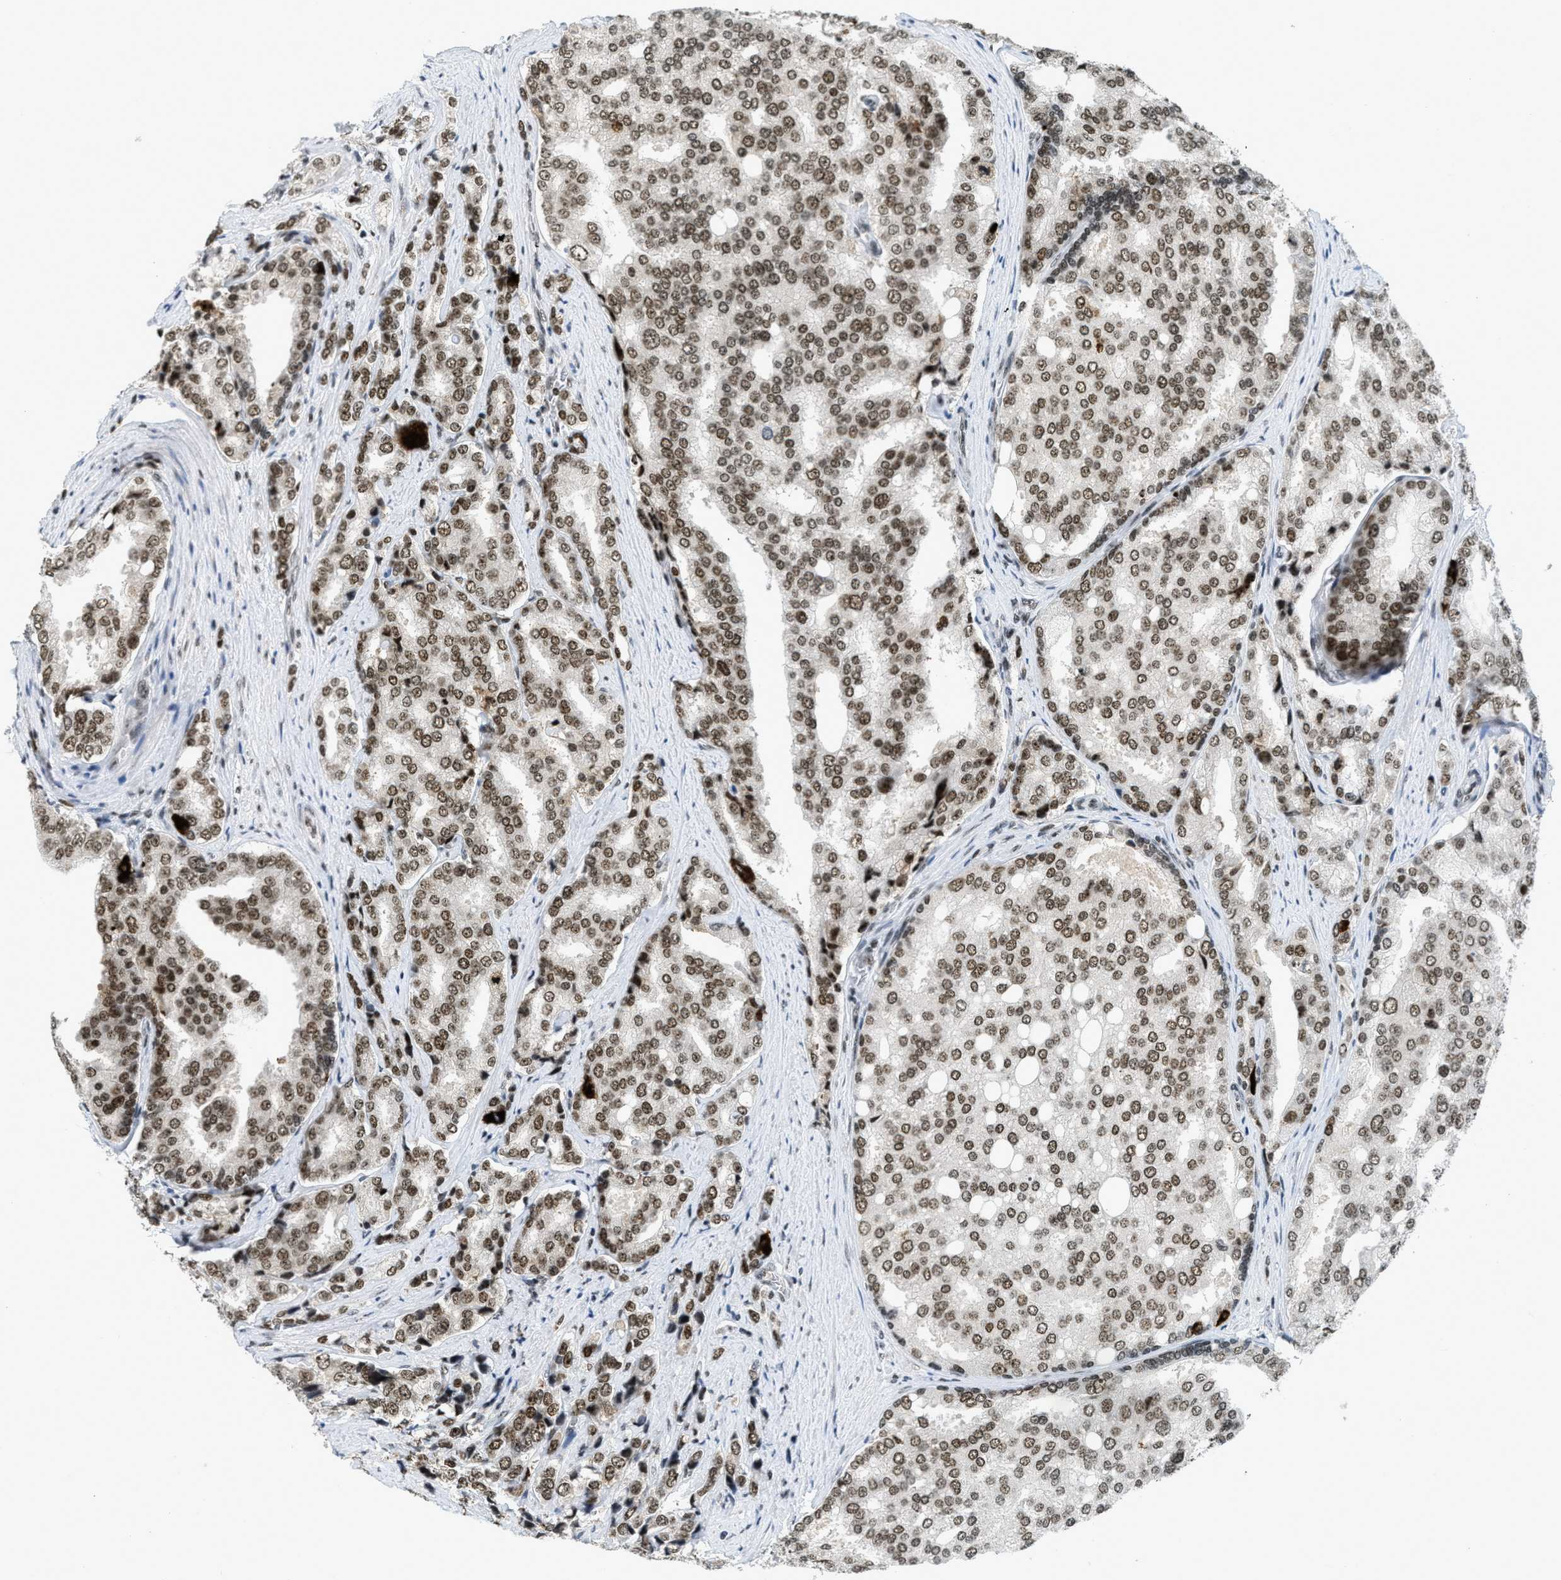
{"staining": {"intensity": "moderate", "quantity": ">75%", "location": "nuclear"}, "tissue": "prostate cancer", "cell_type": "Tumor cells", "image_type": "cancer", "snomed": [{"axis": "morphology", "description": "Adenocarcinoma, High grade"}, {"axis": "topography", "description": "Prostate"}], "caption": "A brown stain shows moderate nuclear expression of a protein in prostate high-grade adenocarcinoma tumor cells.", "gene": "URB1", "patient": {"sex": "male", "age": 50}}